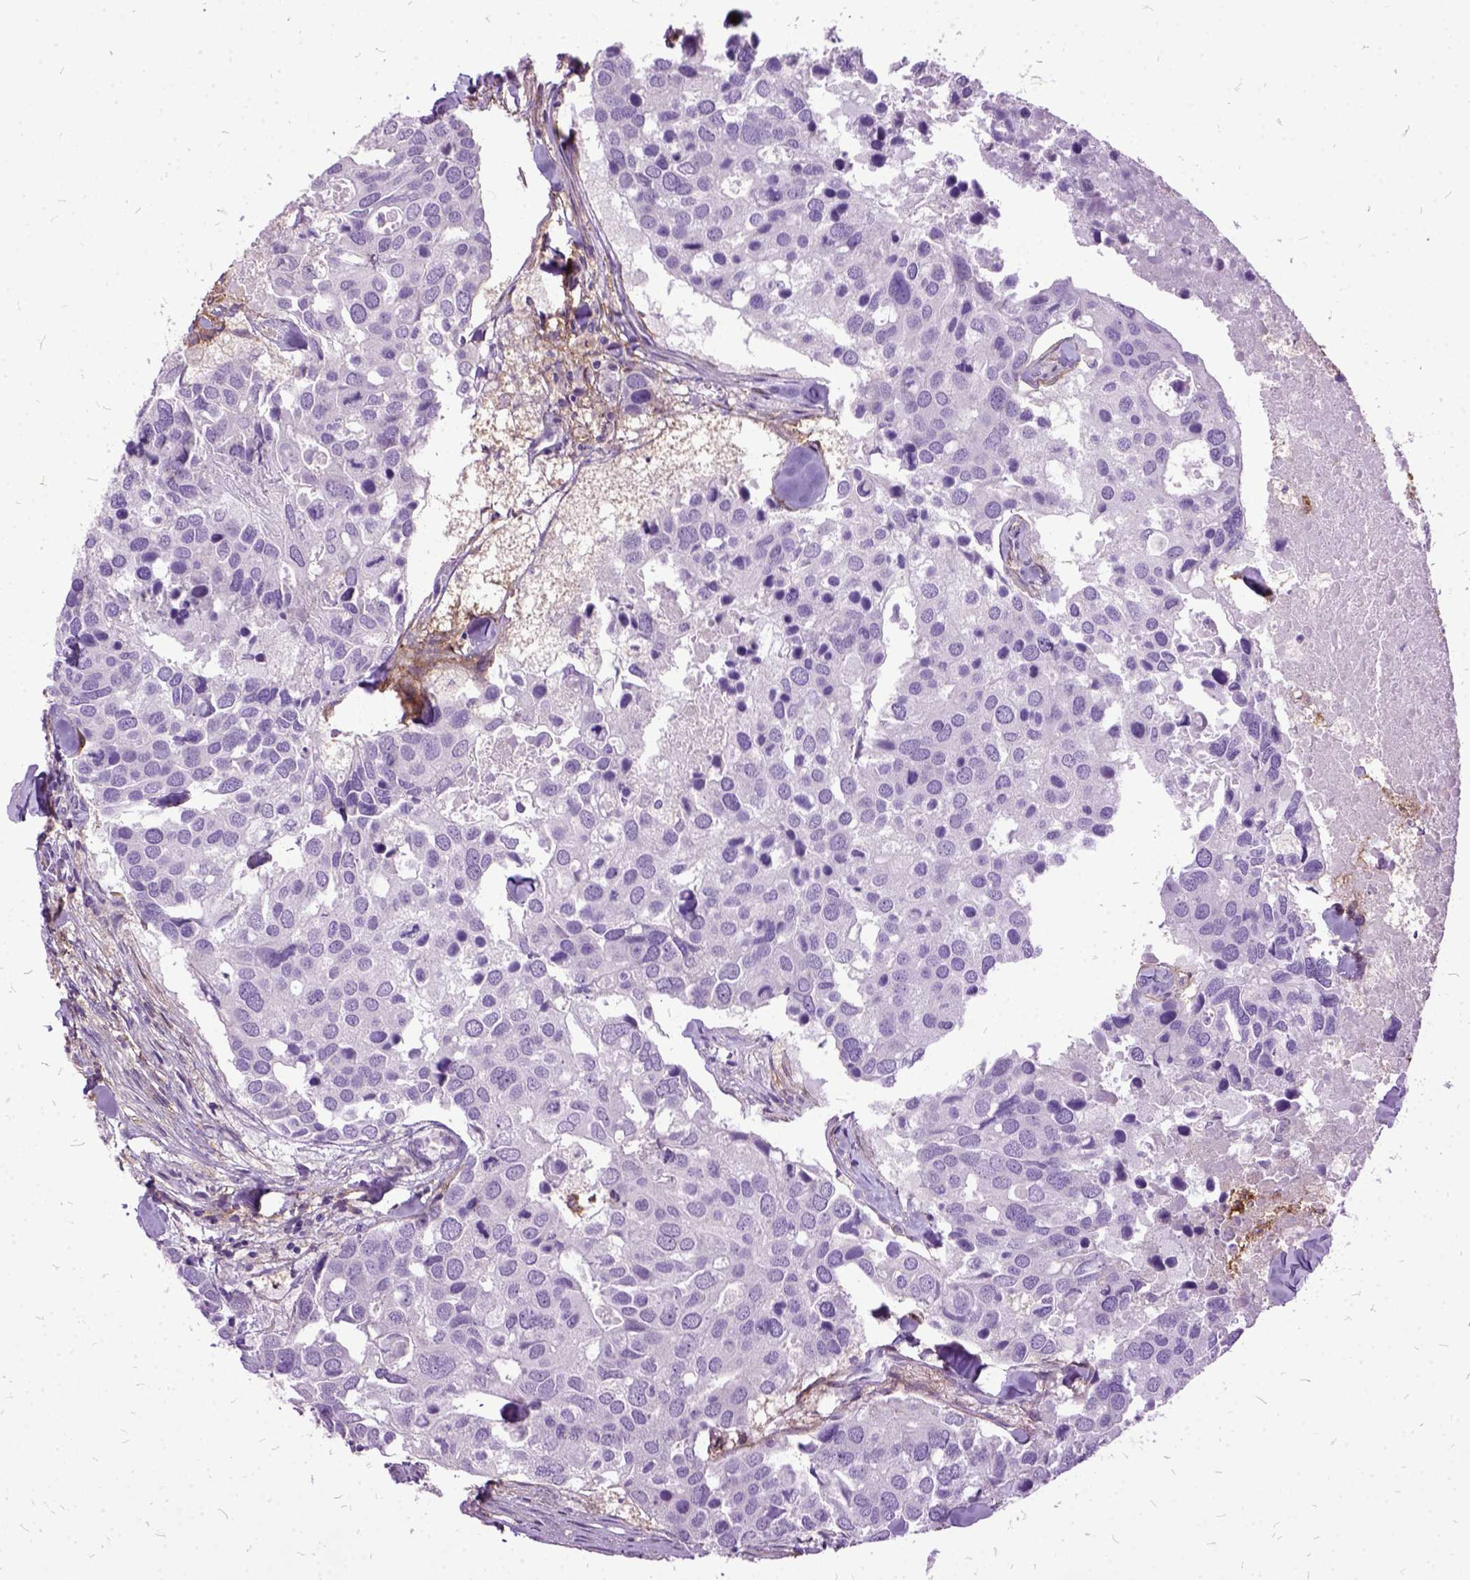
{"staining": {"intensity": "negative", "quantity": "none", "location": "none"}, "tissue": "breast cancer", "cell_type": "Tumor cells", "image_type": "cancer", "snomed": [{"axis": "morphology", "description": "Duct carcinoma"}, {"axis": "topography", "description": "Breast"}], "caption": "IHC of human infiltrating ductal carcinoma (breast) displays no positivity in tumor cells.", "gene": "MME", "patient": {"sex": "female", "age": 83}}